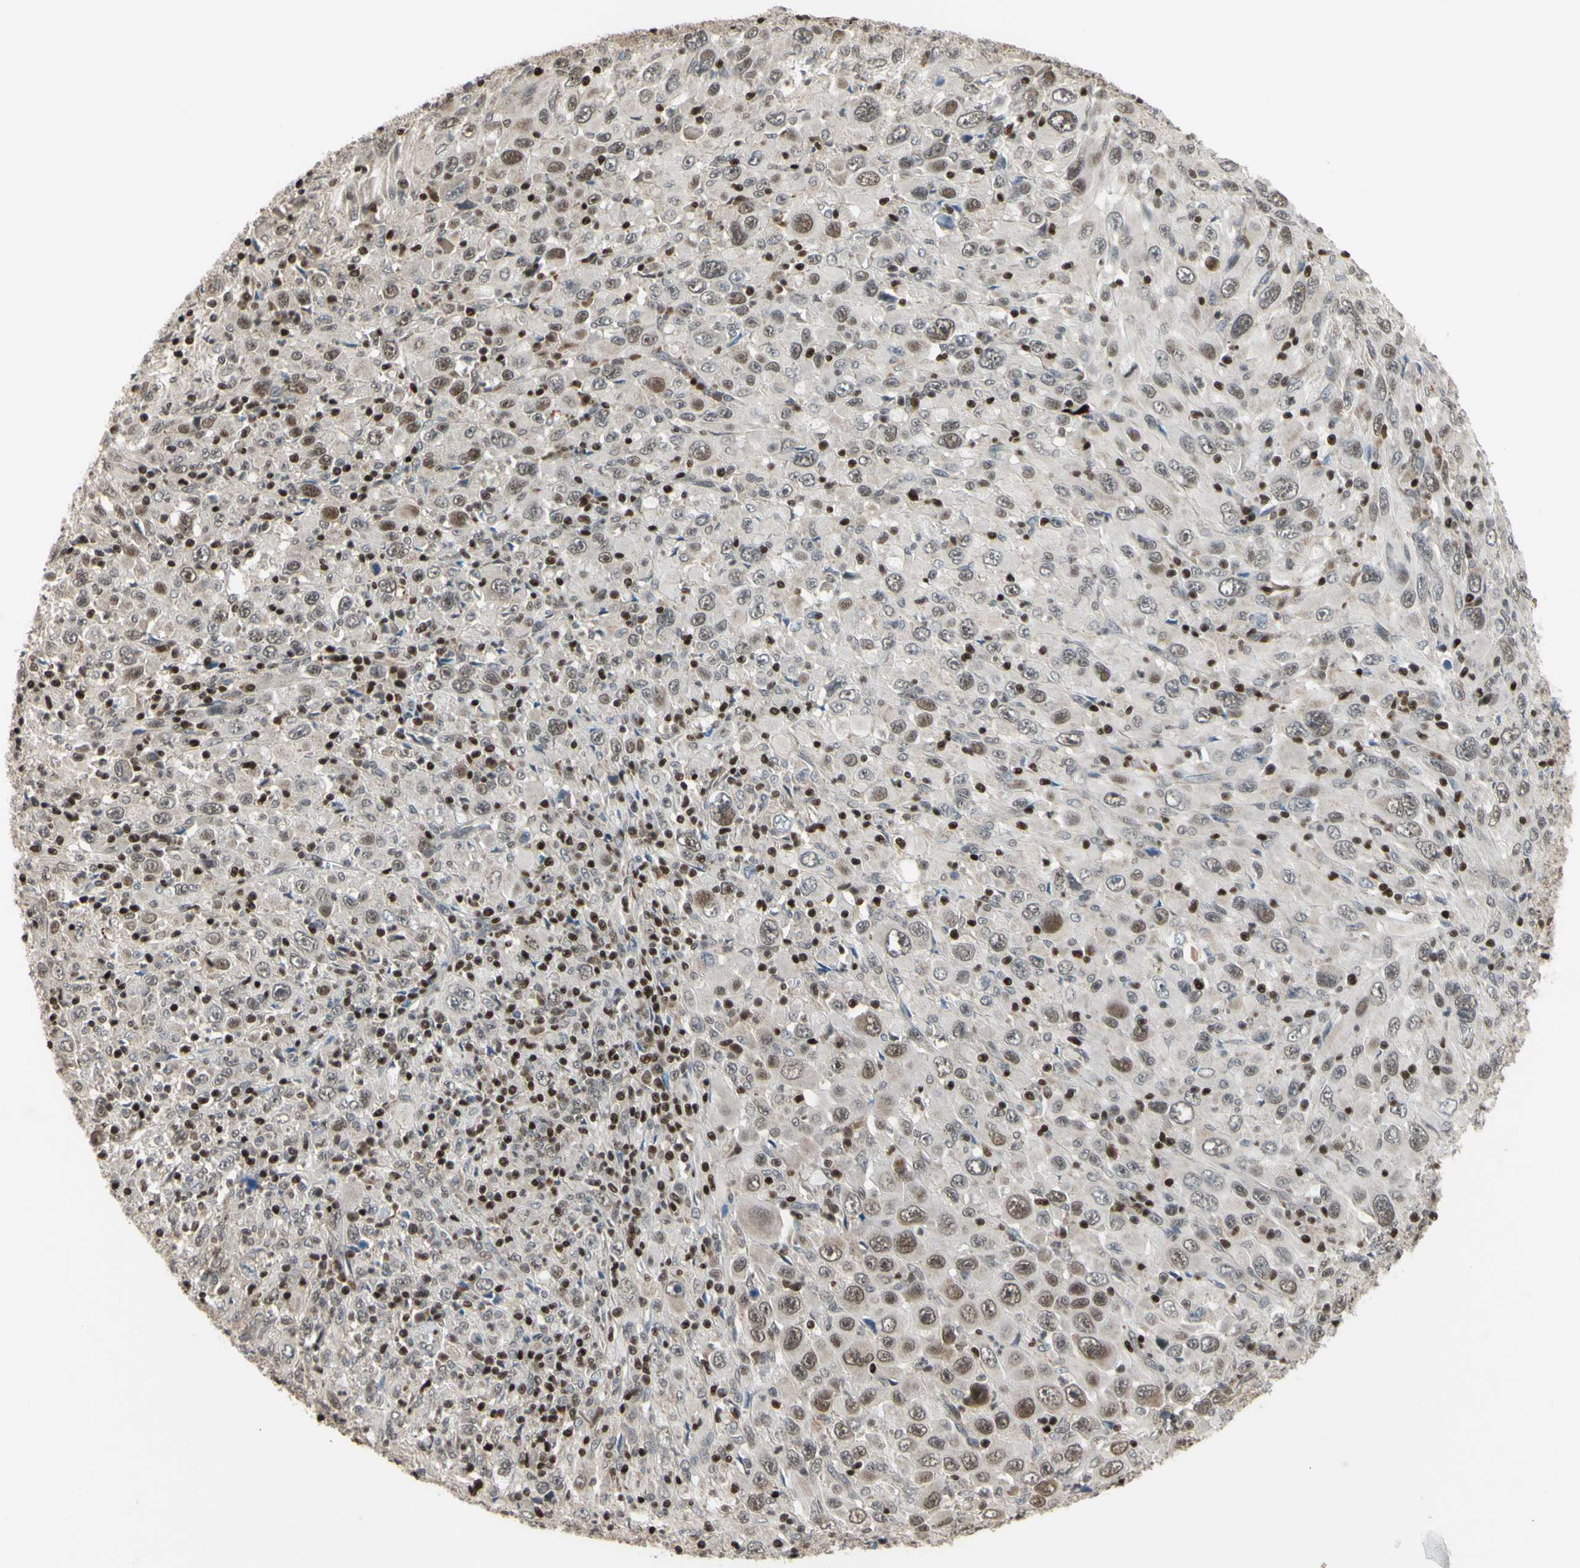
{"staining": {"intensity": "moderate", "quantity": ">75%", "location": "cytoplasmic/membranous,nuclear"}, "tissue": "melanoma", "cell_type": "Tumor cells", "image_type": "cancer", "snomed": [{"axis": "morphology", "description": "Malignant melanoma, Metastatic site"}, {"axis": "topography", "description": "Skin"}], "caption": "Immunohistochemistry micrograph of human malignant melanoma (metastatic site) stained for a protein (brown), which displays medium levels of moderate cytoplasmic/membranous and nuclear positivity in approximately >75% of tumor cells.", "gene": "SP4", "patient": {"sex": "female", "age": 56}}